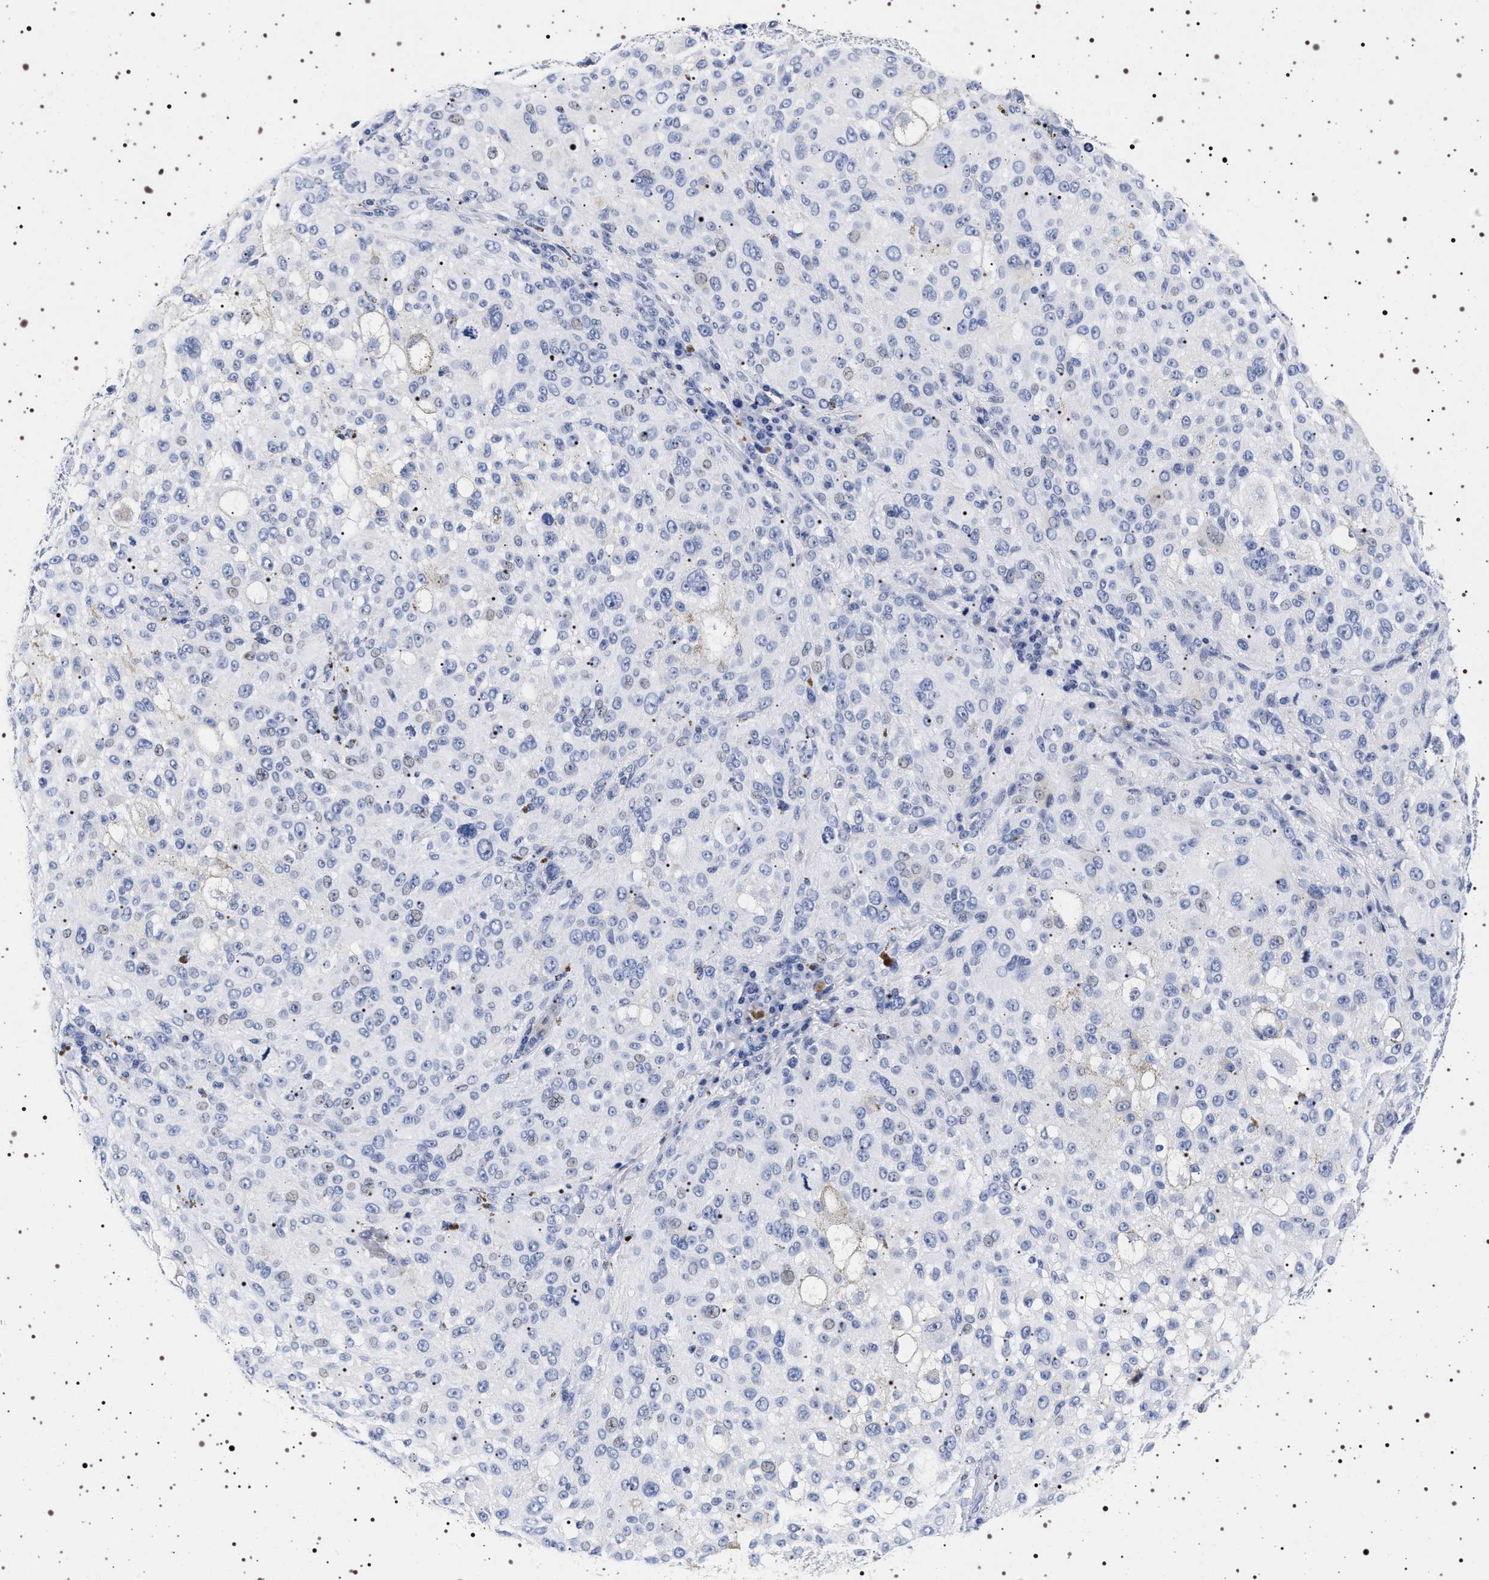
{"staining": {"intensity": "negative", "quantity": "none", "location": "none"}, "tissue": "melanoma", "cell_type": "Tumor cells", "image_type": "cancer", "snomed": [{"axis": "morphology", "description": "Necrosis, NOS"}, {"axis": "morphology", "description": "Malignant melanoma, NOS"}, {"axis": "topography", "description": "Skin"}], "caption": "Immunohistochemical staining of melanoma shows no significant expression in tumor cells. (Stains: DAB immunohistochemistry with hematoxylin counter stain, Microscopy: brightfield microscopy at high magnification).", "gene": "SYN1", "patient": {"sex": "female", "age": 87}}